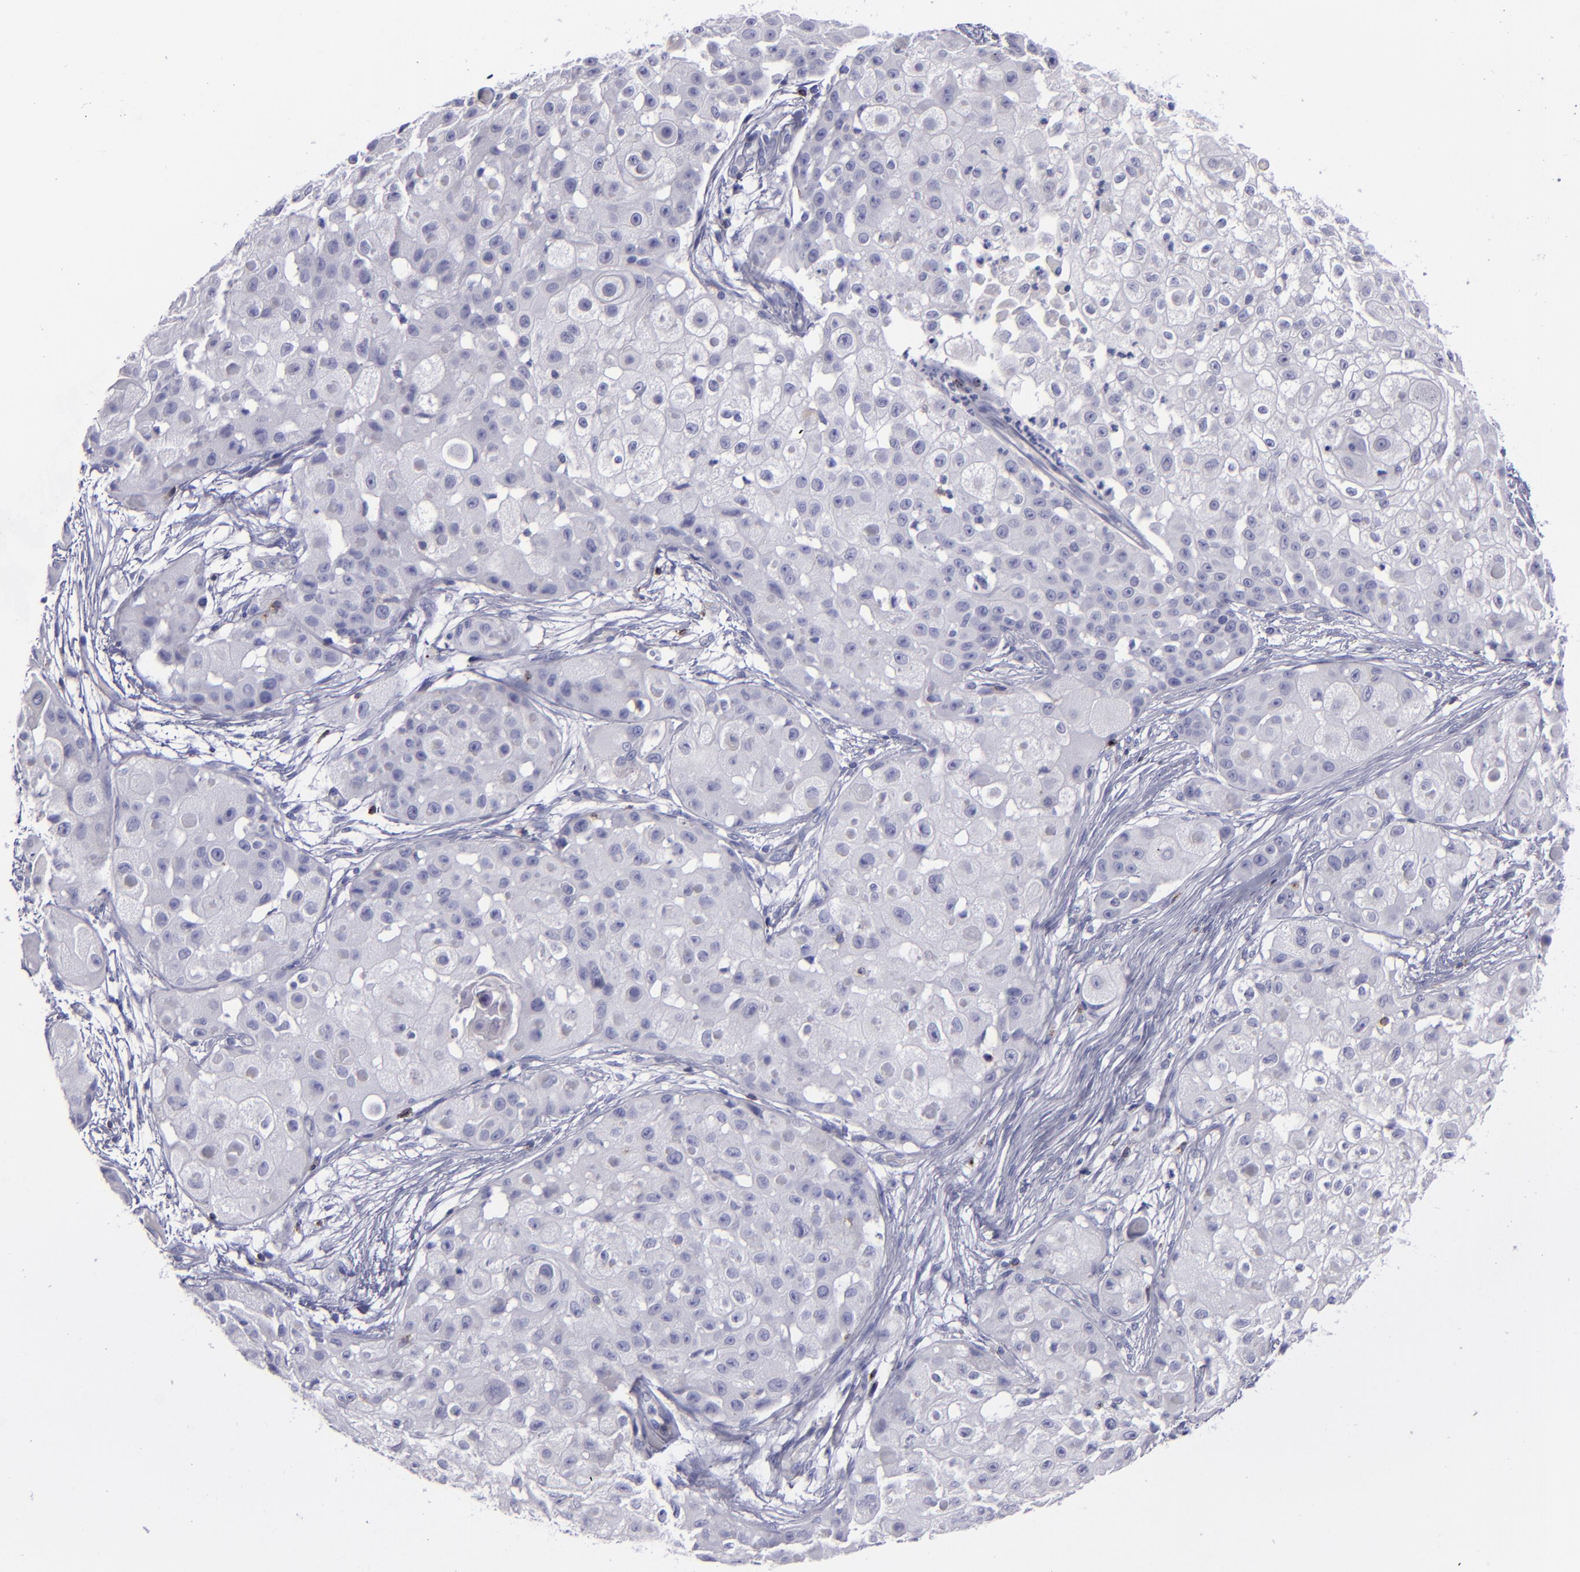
{"staining": {"intensity": "negative", "quantity": "none", "location": "none"}, "tissue": "skin cancer", "cell_type": "Tumor cells", "image_type": "cancer", "snomed": [{"axis": "morphology", "description": "Squamous cell carcinoma, NOS"}, {"axis": "topography", "description": "Skin"}], "caption": "Immunohistochemical staining of human skin cancer (squamous cell carcinoma) shows no significant positivity in tumor cells. The staining was performed using DAB to visualize the protein expression in brown, while the nuclei were stained in blue with hematoxylin (Magnification: 20x).", "gene": "CD2", "patient": {"sex": "female", "age": 57}}